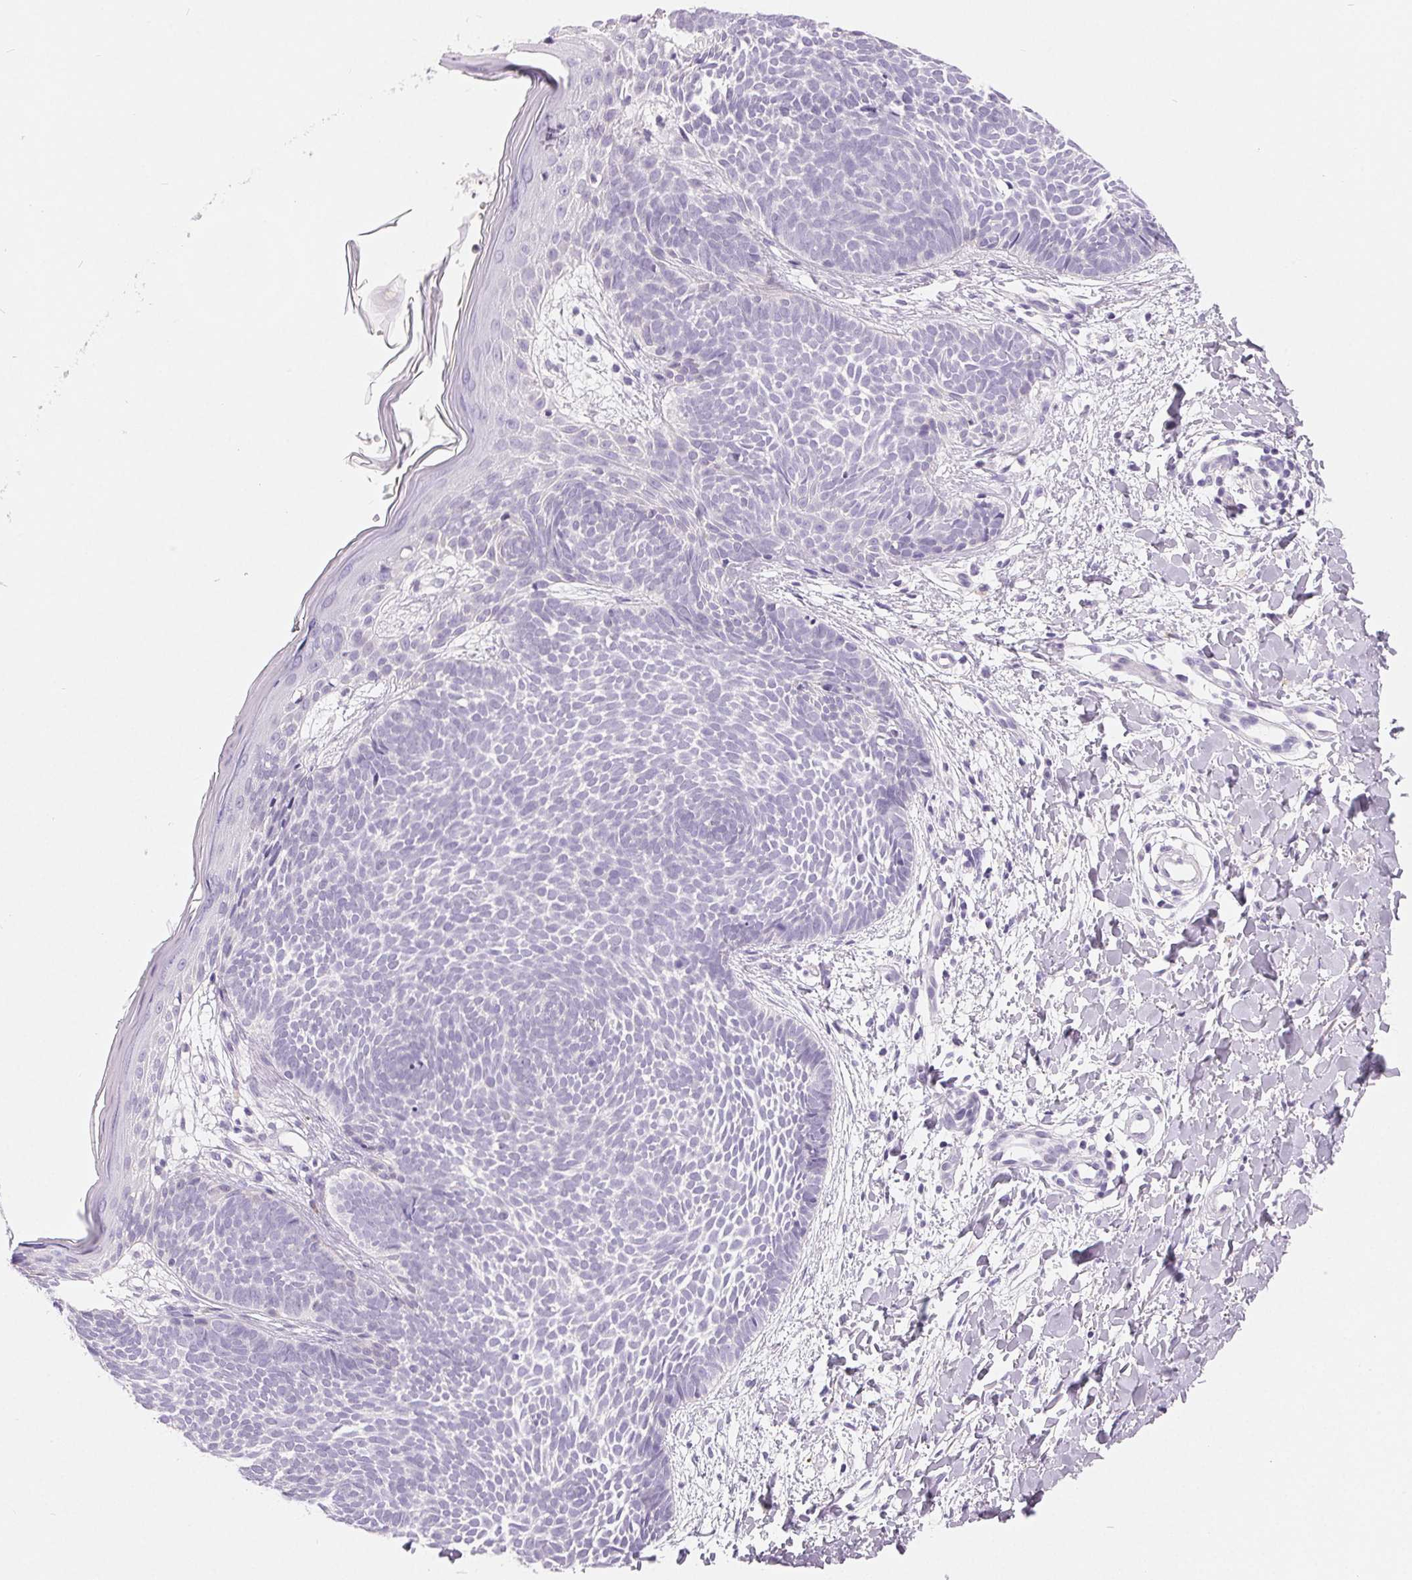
{"staining": {"intensity": "negative", "quantity": "none", "location": "none"}, "tissue": "skin cancer", "cell_type": "Tumor cells", "image_type": "cancer", "snomed": [{"axis": "morphology", "description": "Basal cell carcinoma"}, {"axis": "topography", "description": "Skin"}], "caption": "A micrograph of human skin basal cell carcinoma is negative for staining in tumor cells. Brightfield microscopy of immunohistochemistry stained with DAB (3,3'-diaminobenzidine) (brown) and hematoxylin (blue), captured at high magnification.", "gene": "SPACA5B", "patient": {"sex": "female", "age": 51}}